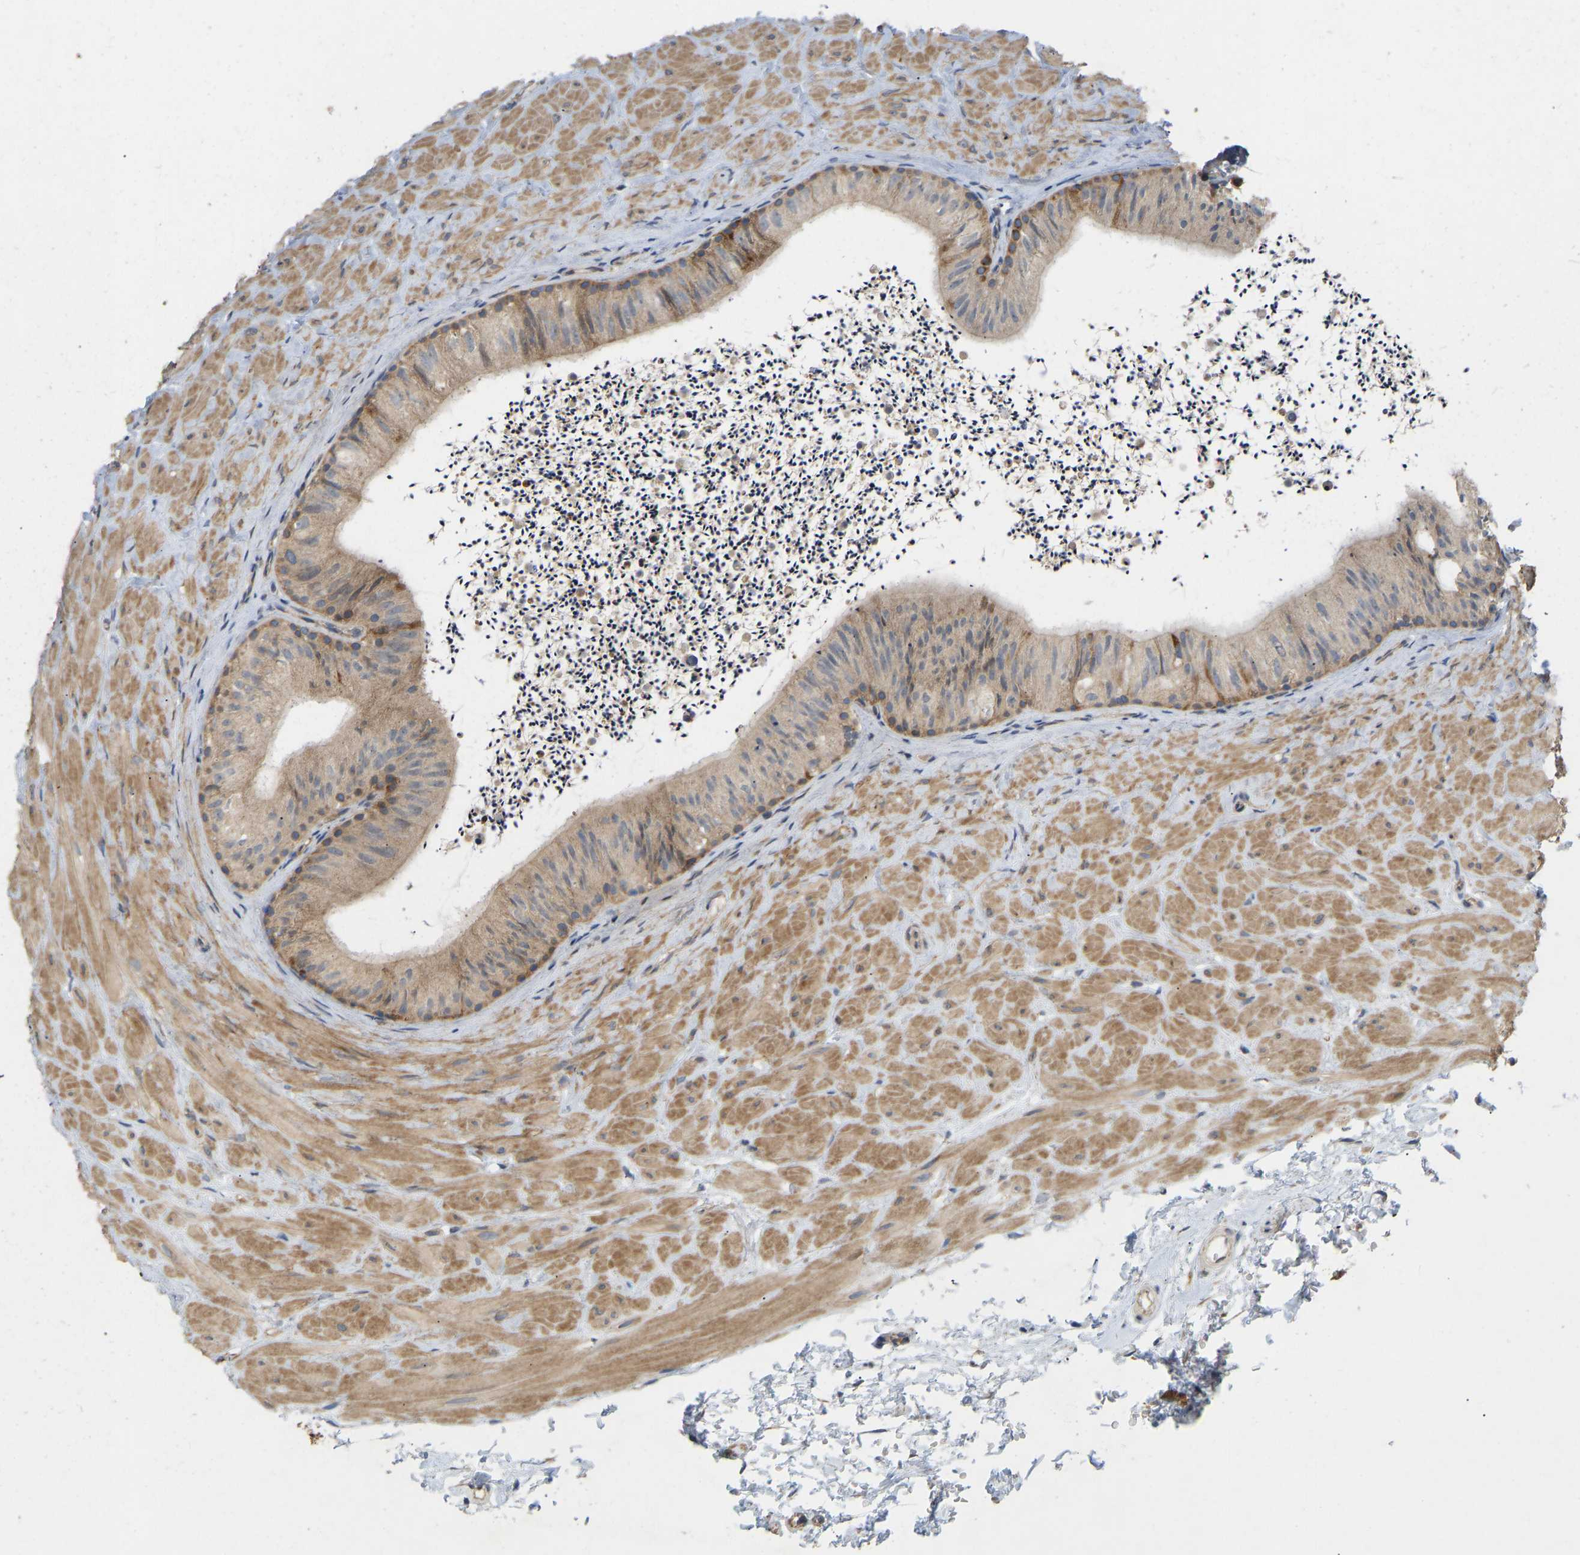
{"staining": {"intensity": "weak", "quantity": ">75%", "location": "cytoplasmic/membranous"}, "tissue": "epididymis", "cell_type": "Glandular cells", "image_type": "normal", "snomed": [{"axis": "morphology", "description": "Normal tissue, NOS"}, {"axis": "topography", "description": "Epididymis"}], "caption": "Protein expression analysis of unremarkable human epididymis reveals weak cytoplasmic/membranous positivity in approximately >75% of glandular cells.", "gene": "HACD2", "patient": {"sex": "male", "age": 56}}